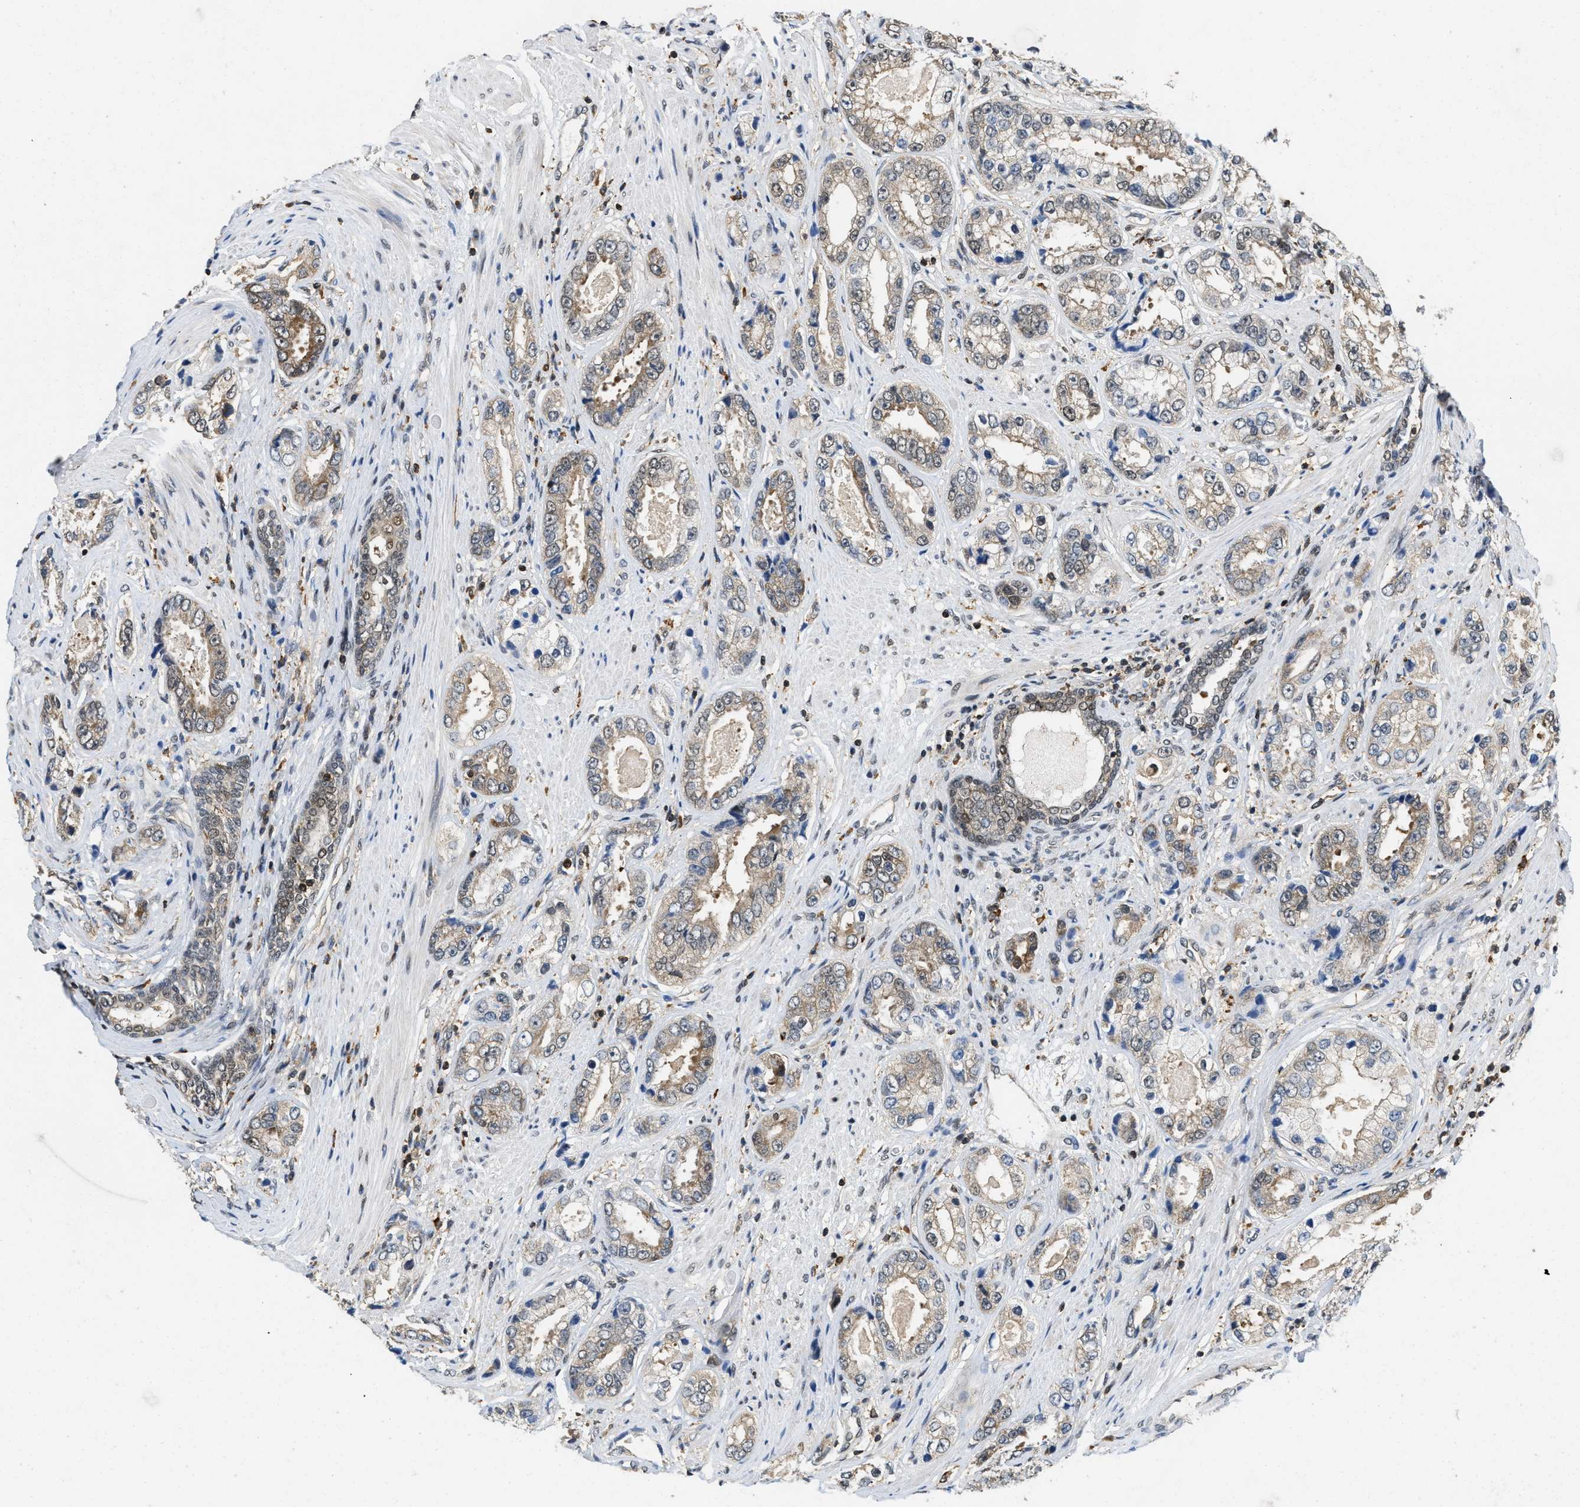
{"staining": {"intensity": "weak", "quantity": "<25%", "location": "cytoplasmic/membranous"}, "tissue": "prostate cancer", "cell_type": "Tumor cells", "image_type": "cancer", "snomed": [{"axis": "morphology", "description": "Adenocarcinoma, High grade"}, {"axis": "topography", "description": "Prostate"}], "caption": "Immunohistochemistry image of neoplastic tissue: prostate cancer stained with DAB displays no significant protein expression in tumor cells.", "gene": "ATF7IP", "patient": {"sex": "male", "age": 61}}